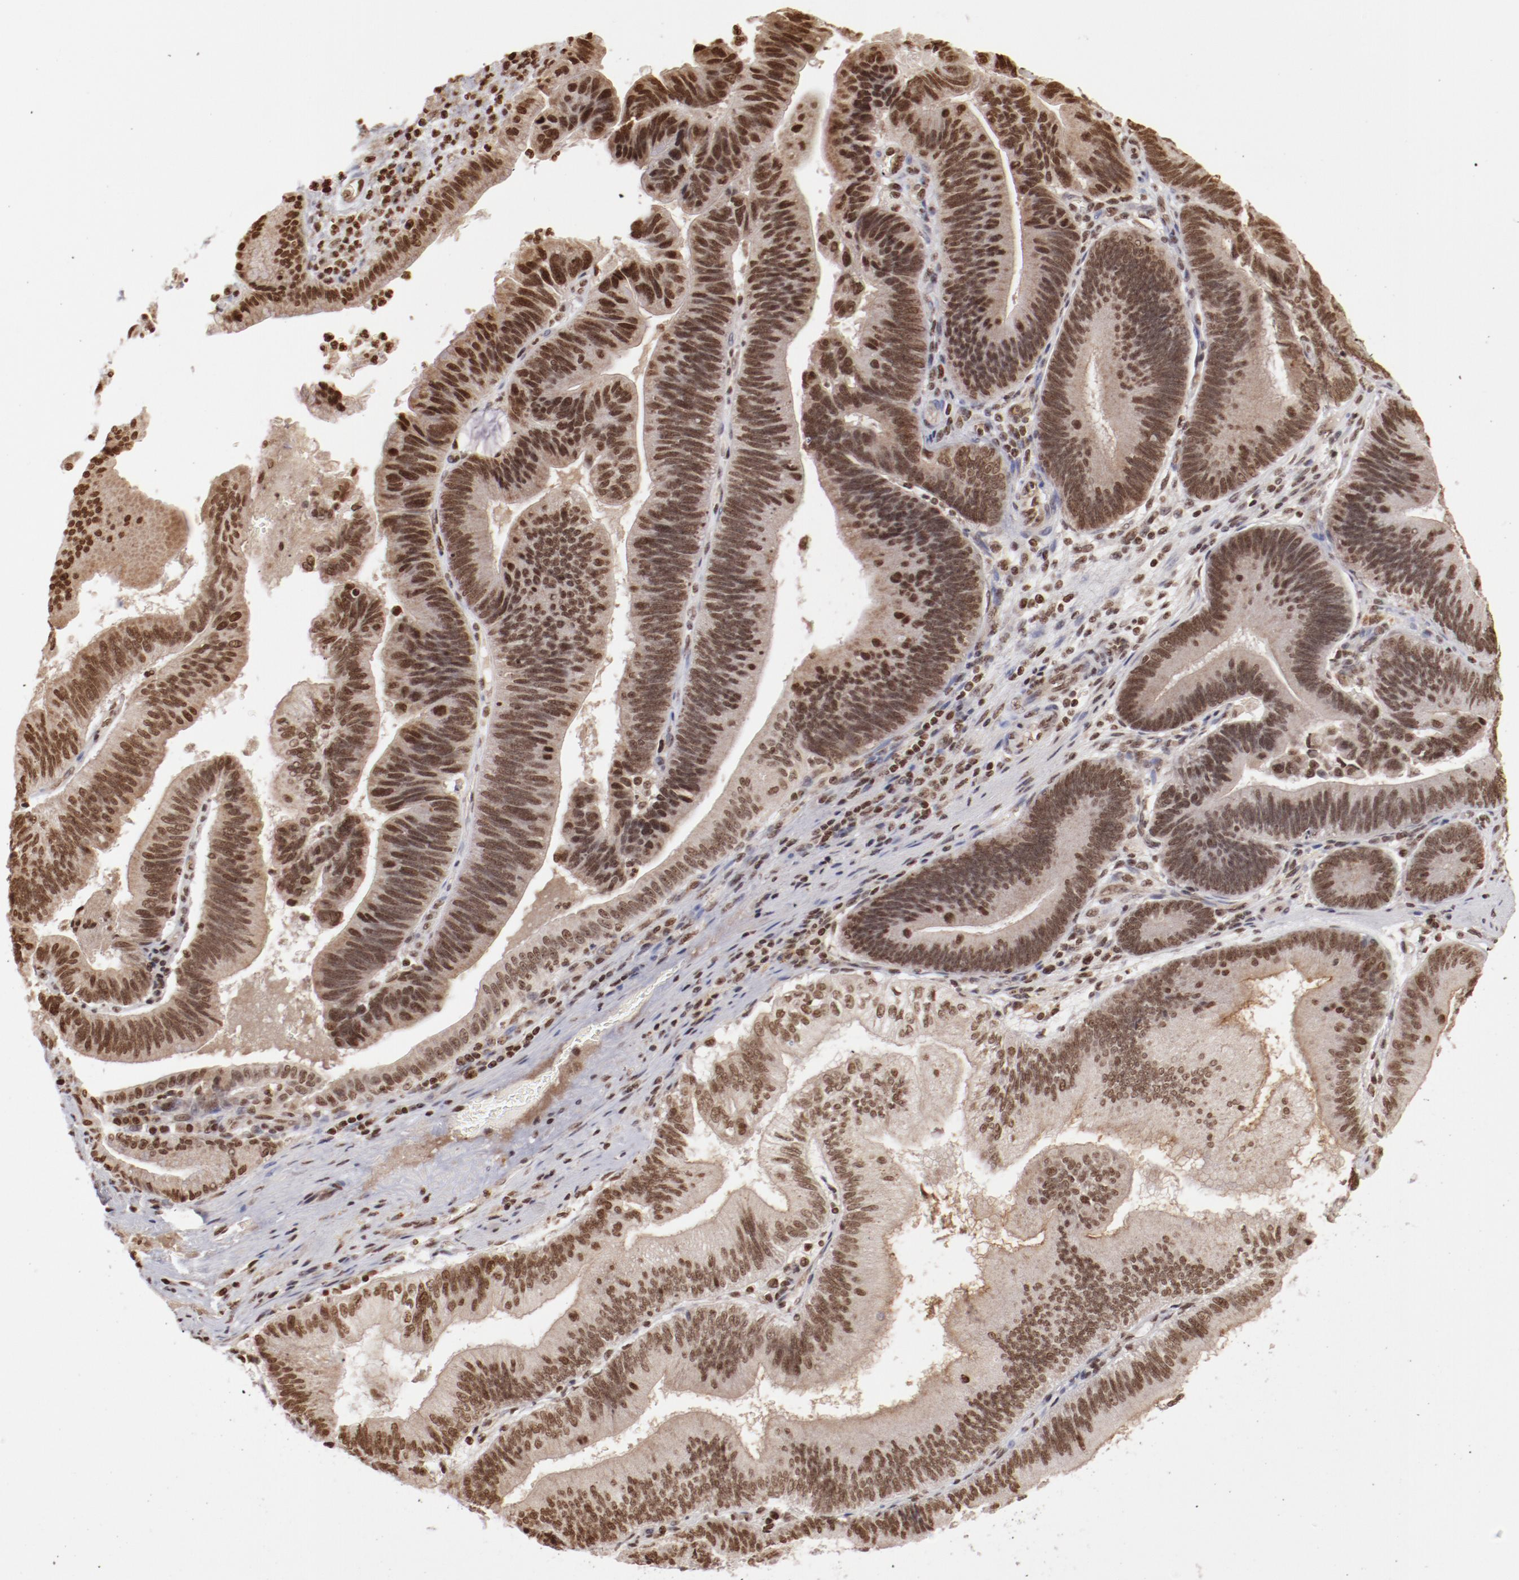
{"staining": {"intensity": "moderate", "quantity": ">75%", "location": "nuclear"}, "tissue": "pancreatic cancer", "cell_type": "Tumor cells", "image_type": "cancer", "snomed": [{"axis": "morphology", "description": "Adenocarcinoma, NOS"}, {"axis": "topography", "description": "Pancreas"}], "caption": "The micrograph reveals a brown stain indicating the presence of a protein in the nuclear of tumor cells in adenocarcinoma (pancreatic). The protein of interest is stained brown, and the nuclei are stained in blue (DAB IHC with brightfield microscopy, high magnification).", "gene": "ABL2", "patient": {"sex": "male", "age": 82}}